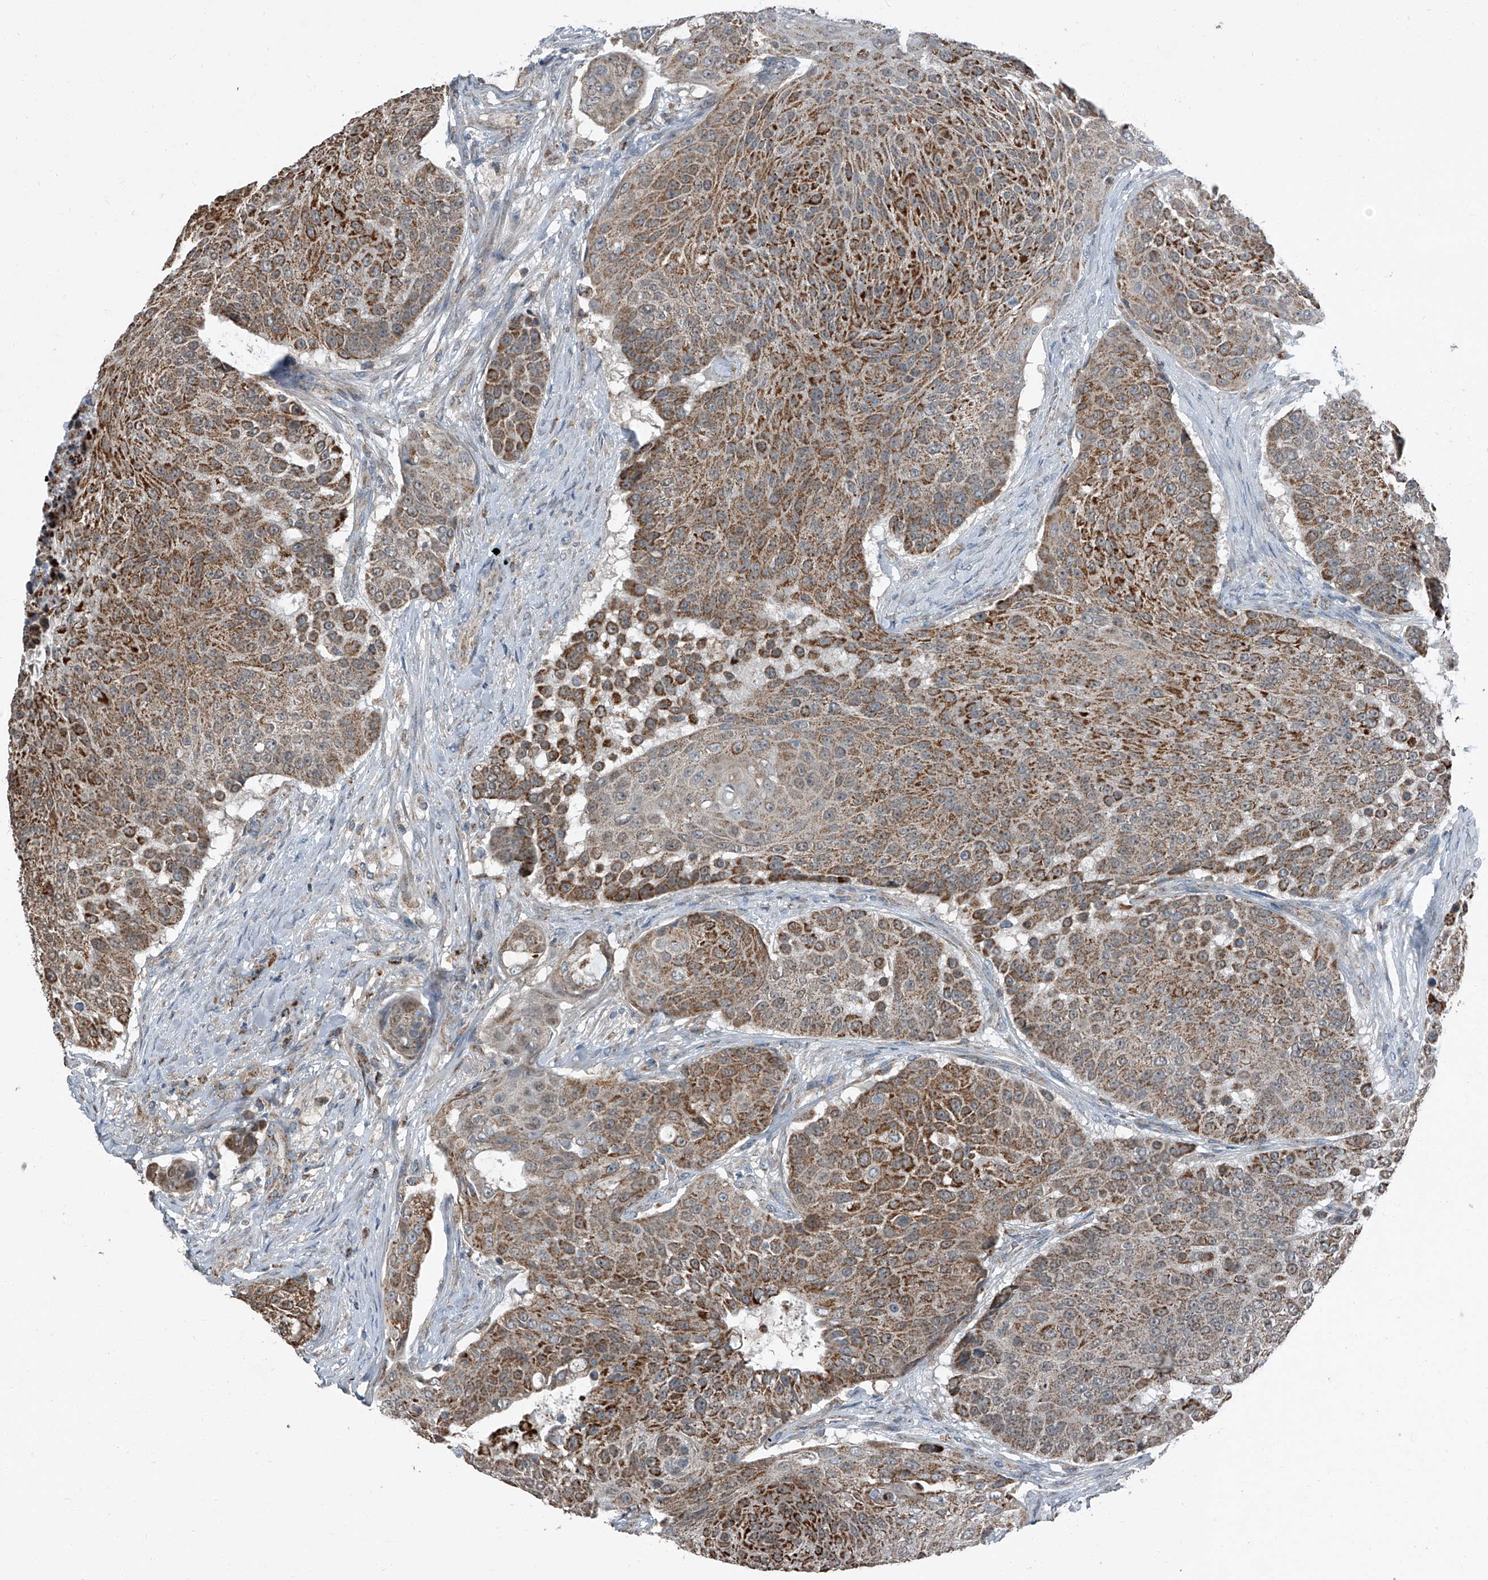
{"staining": {"intensity": "strong", "quantity": "25%-75%", "location": "cytoplasmic/membranous"}, "tissue": "urothelial cancer", "cell_type": "Tumor cells", "image_type": "cancer", "snomed": [{"axis": "morphology", "description": "Urothelial carcinoma, High grade"}, {"axis": "topography", "description": "Urinary bladder"}], "caption": "DAB (3,3'-diaminobenzidine) immunohistochemical staining of urothelial cancer displays strong cytoplasmic/membranous protein positivity in about 25%-75% of tumor cells.", "gene": "CHRNA7", "patient": {"sex": "female", "age": 63}}